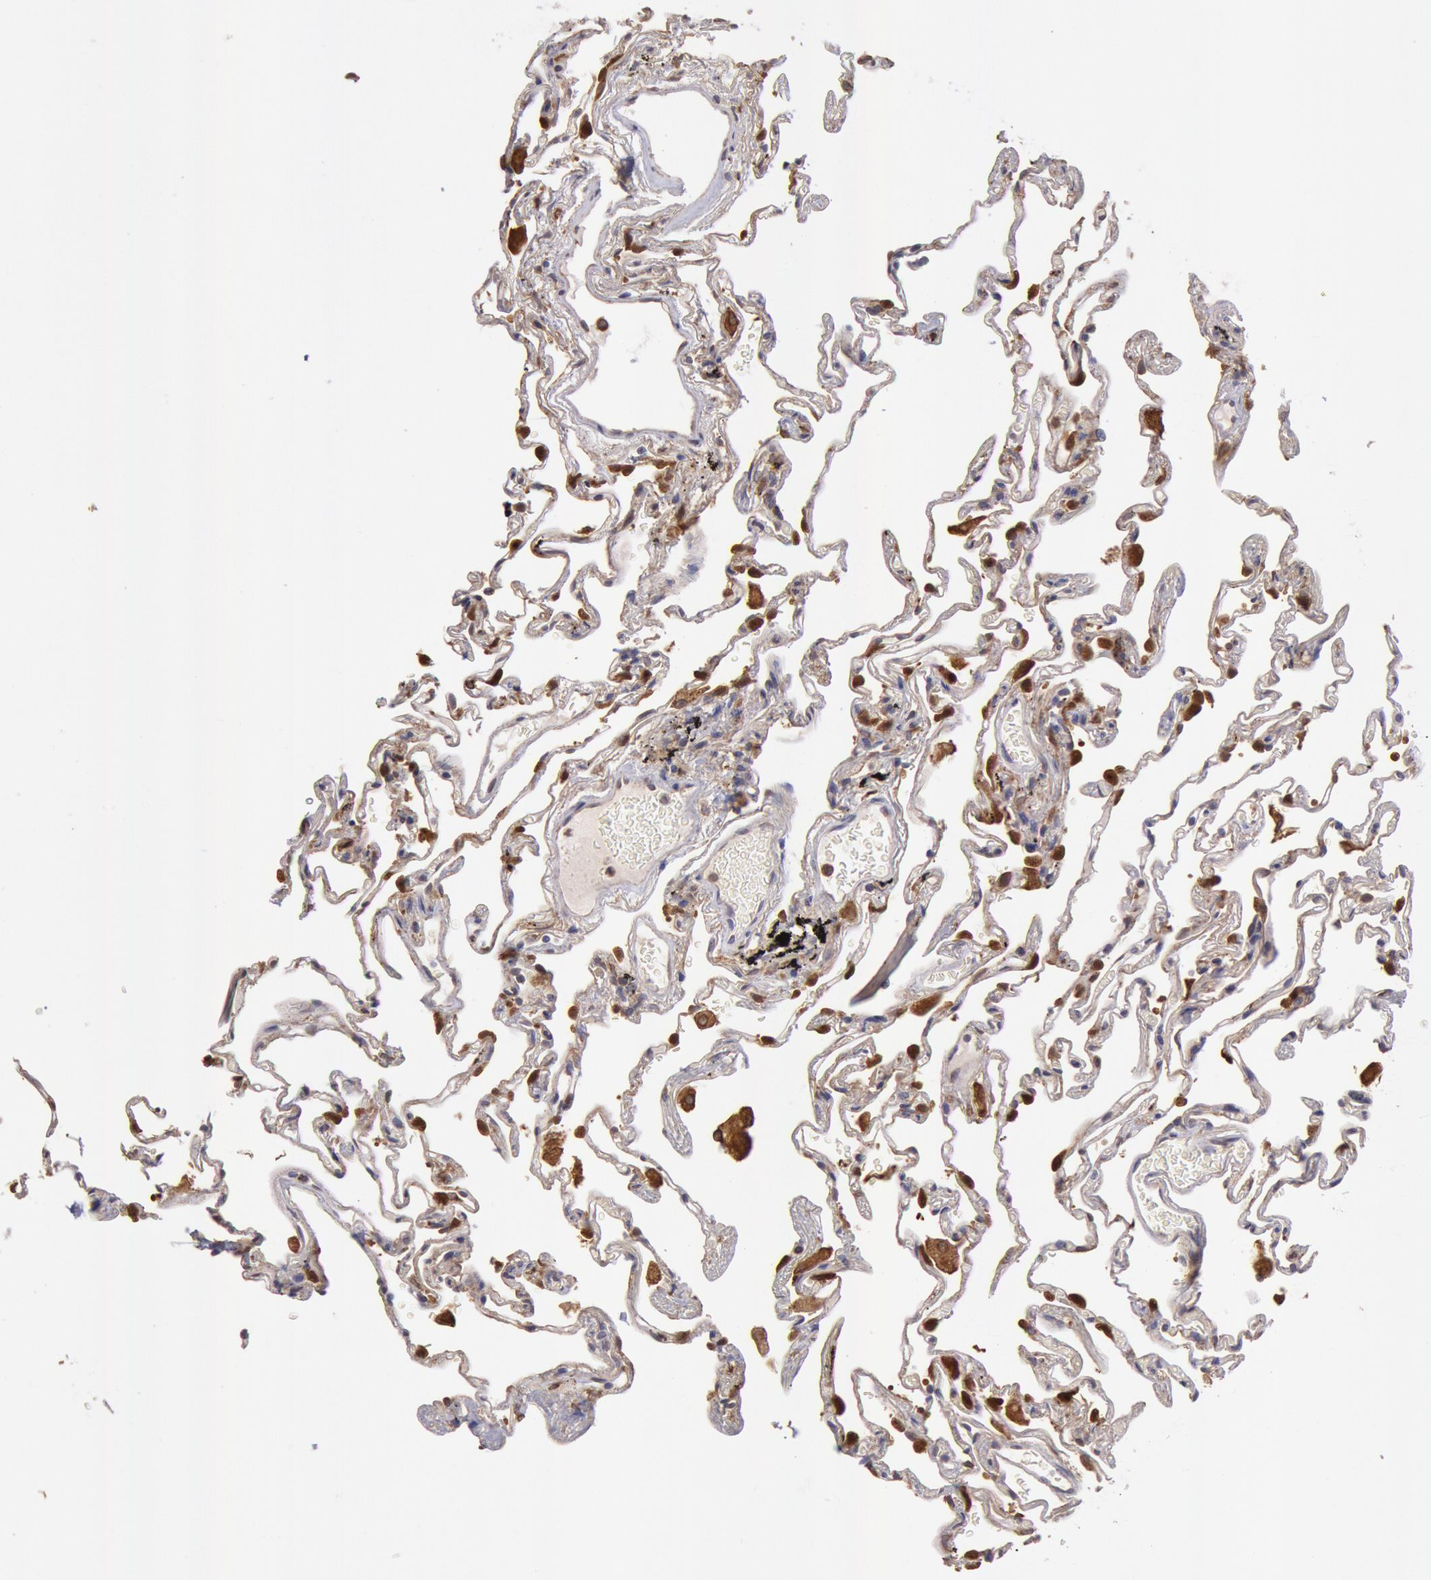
{"staining": {"intensity": "weak", "quantity": ">75%", "location": "cytoplasmic/membranous"}, "tissue": "lung", "cell_type": "Alveolar cells", "image_type": "normal", "snomed": [{"axis": "morphology", "description": "Normal tissue, NOS"}, {"axis": "morphology", "description": "Inflammation, NOS"}, {"axis": "topography", "description": "Lung"}], "caption": "A photomicrograph showing weak cytoplasmic/membranous positivity in approximately >75% of alveolar cells in unremarkable lung, as visualized by brown immunohistochemical staining.", "gene": "COMT", "patient": {"sex": "male", "age": 69}}